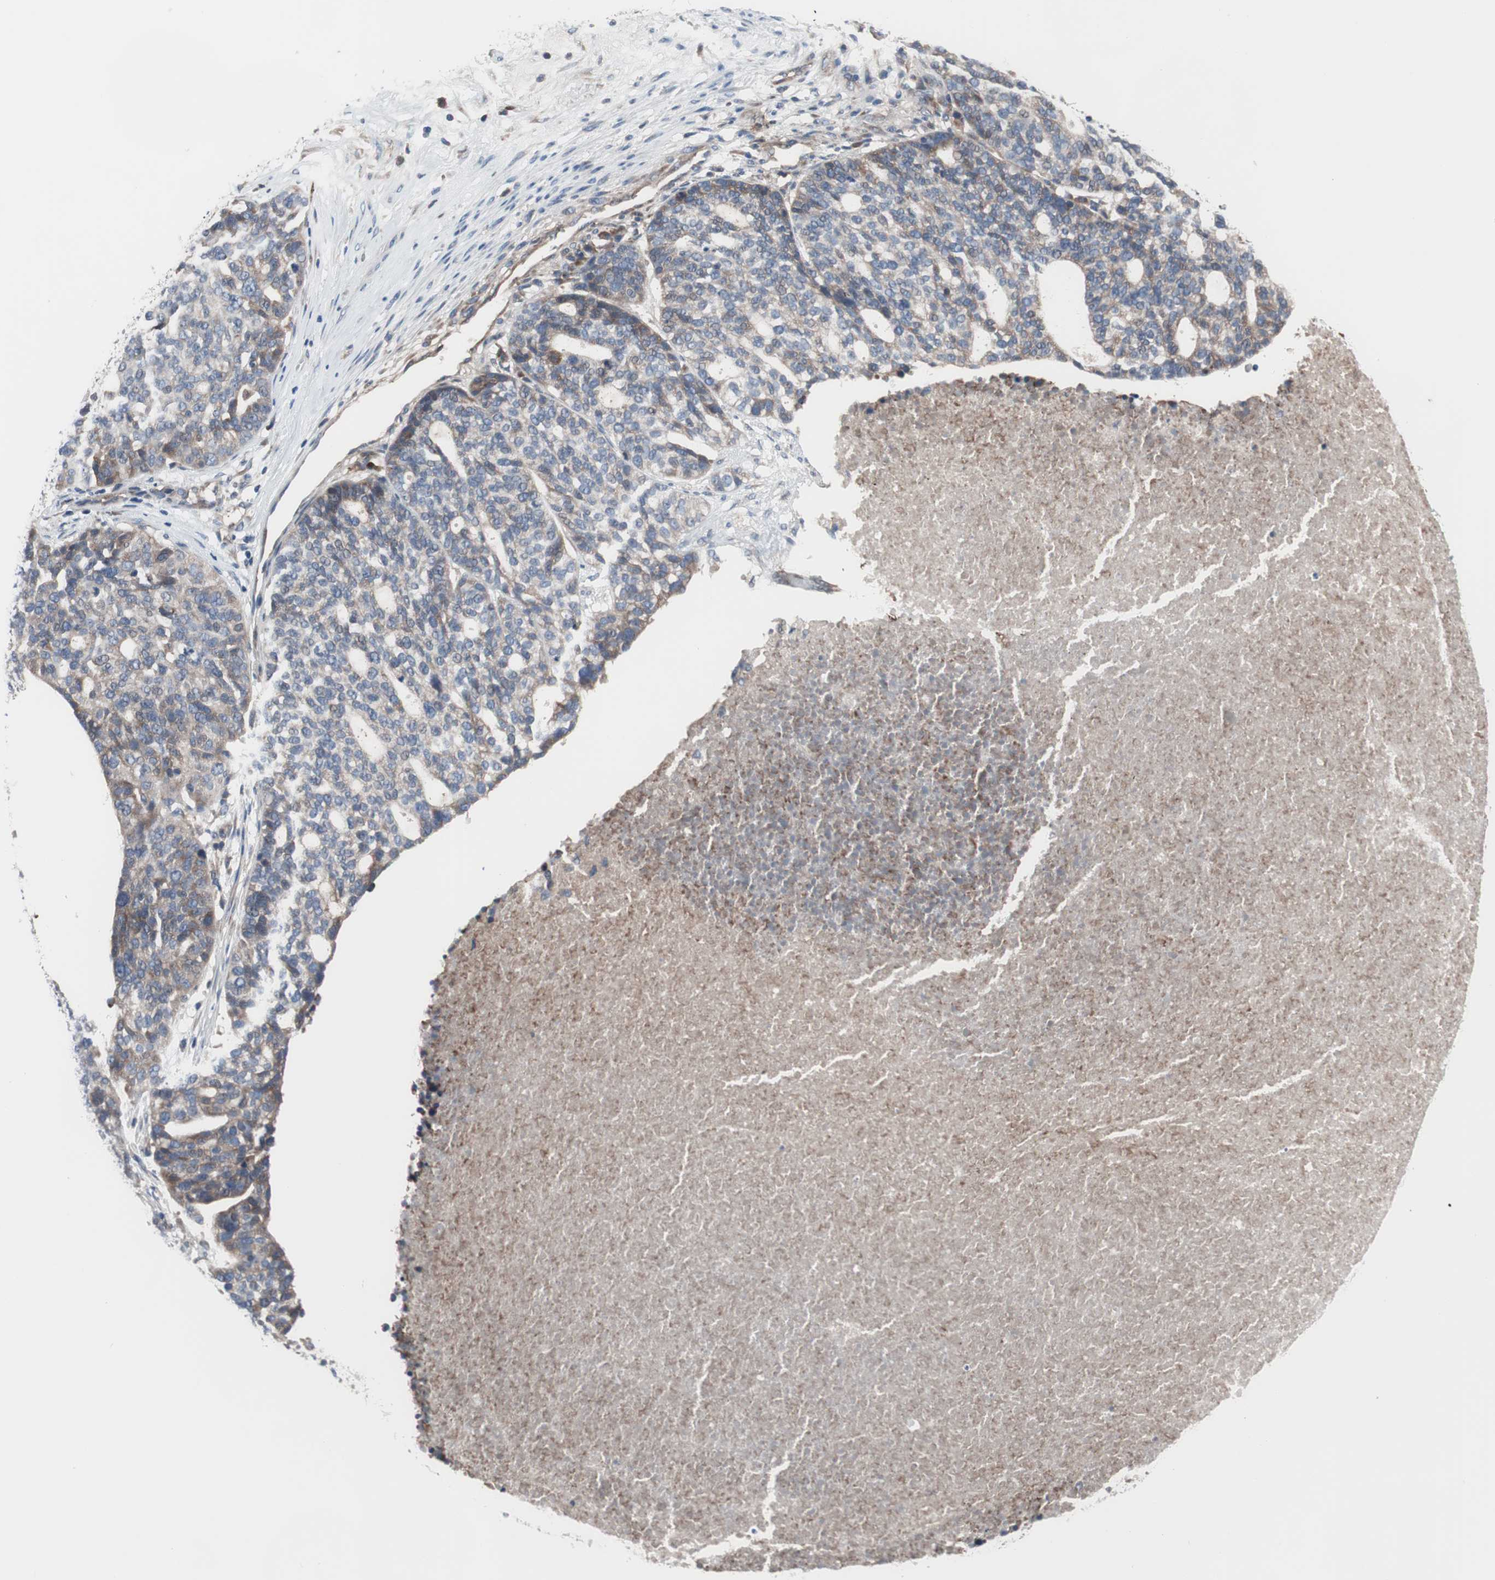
{"staining": {"intensity": "weak", "quantity": ">75%", "location": "cytoplasmic/membranous"}, "tissue": "ovarian cancer", "cell_type": "Tumor cells", "image_type": "cancer", "snomed": [{"axis": "morphology", "description": "Cystadenocarcinoma, serous, NOS"}, {"axis": "topography", "description": "Ovary"}], "caption": "Weak cytoplasmic/membranous protein positivity is seen in about >75% of tumor cells in serous cystadenocarcinoma (ovarian). (DAB (3,3'-diaminobenzidine) IHC, brown staining for protein, blue staining for nuclei).", "gene": "KANSL1", "patient": {"sex": "female", "age": 59}}